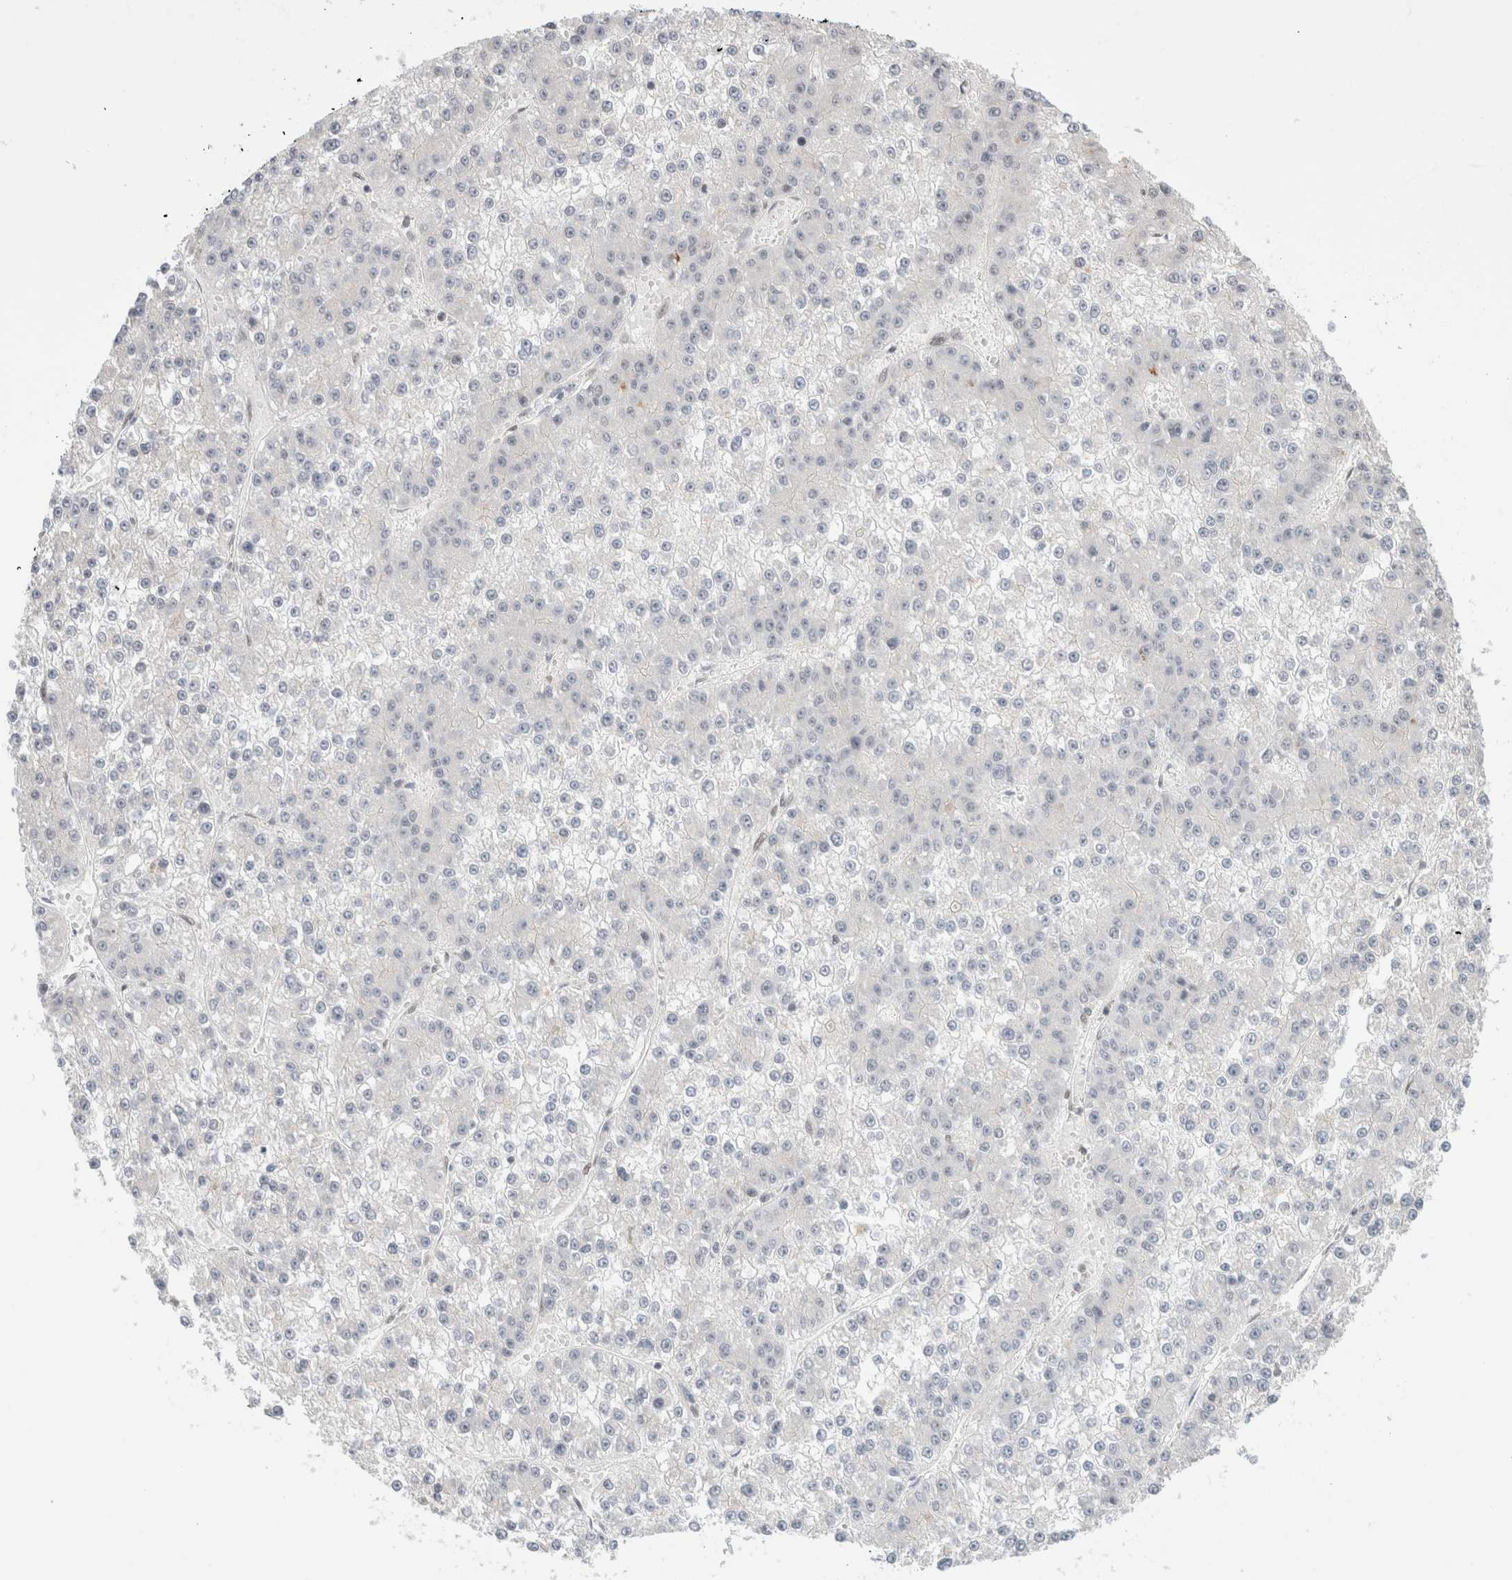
{"staining": {"intensity": "negative", "quantity": "none", "location": "none"}, "tissue": "liver cancer", "cell_type": "Tumor cells", "image_type": "cancer", "snomed": [{"axis": "morphology", "description": "Carcinoma, Hepatocellular, NOS"}, {"axis": "topography", "description": "Liver"}], "caption": "A micrograph of liver cancer (hepatocellular carcinoma) stained for a protein reveals no brown staining in tumor cells.", "gene": "GATAD2A", "patient": {"sex": "female", "age": 73}}